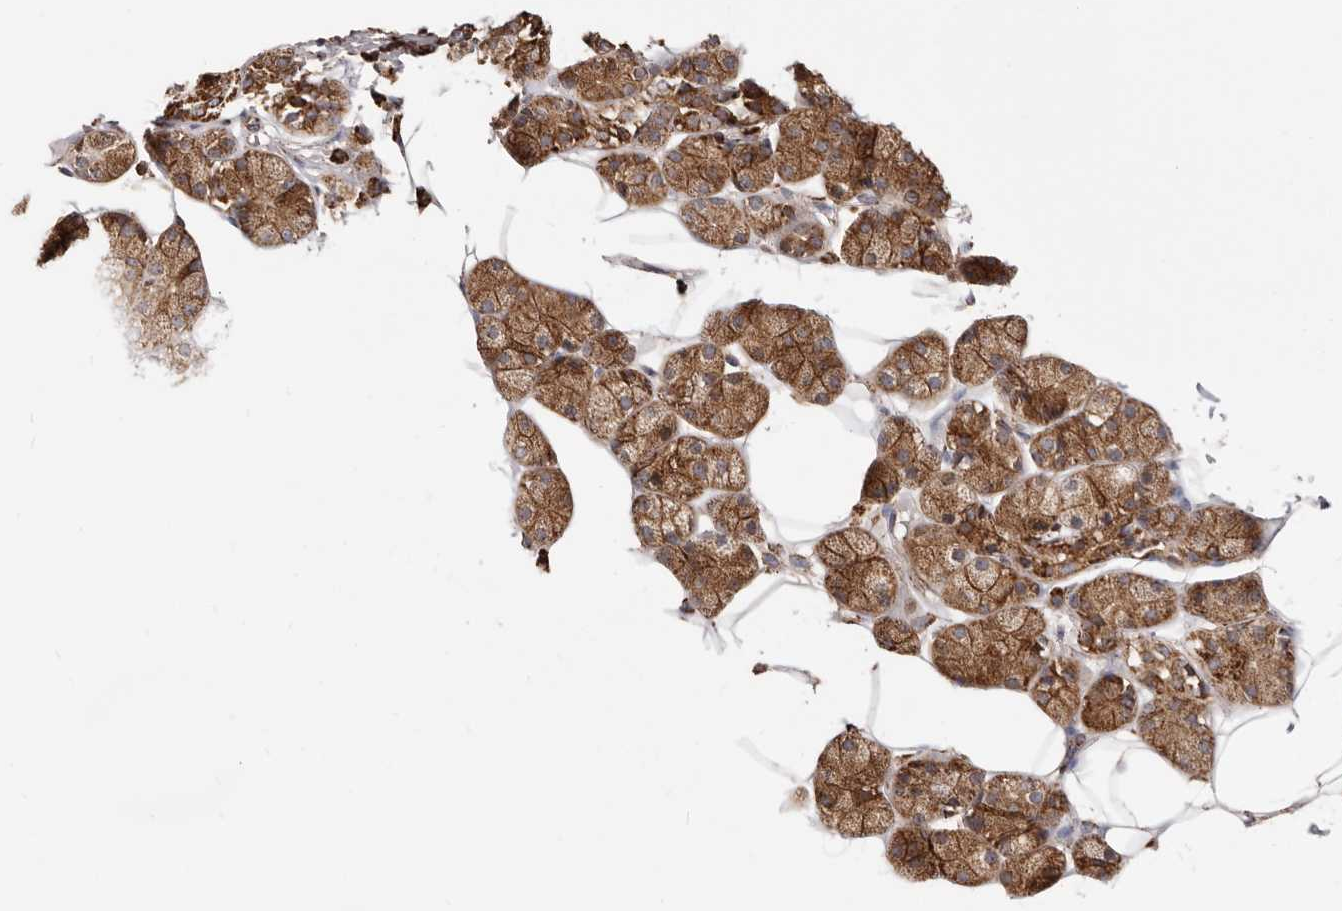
{"staining": {"intensity": "strong", "quantity": "25%-75%", "location": "cytoplasmic/membranous"}, "tissue": "salivary gland", "cell_type": "Glandular cells", "image_type": "normal", "snomed": [{"axis": "morphology", "description": "Normal tissue, NOS"}, {"axis": "topography", "description": "Salivary gland"}], "caption": "Immunohistochemistry (IHC) (DAB (3,3'-diaminobenzidine)) staining of unremarkable salivary gland demonstrates strong cytoplasmic/membranous protein staining in about 25%-75% of glandular cells. (brown staining indicates protein expression, while blue staining denotes nuclei).", "gene": "PRKACB", "patient": {"sex": "female", "age": 33}}